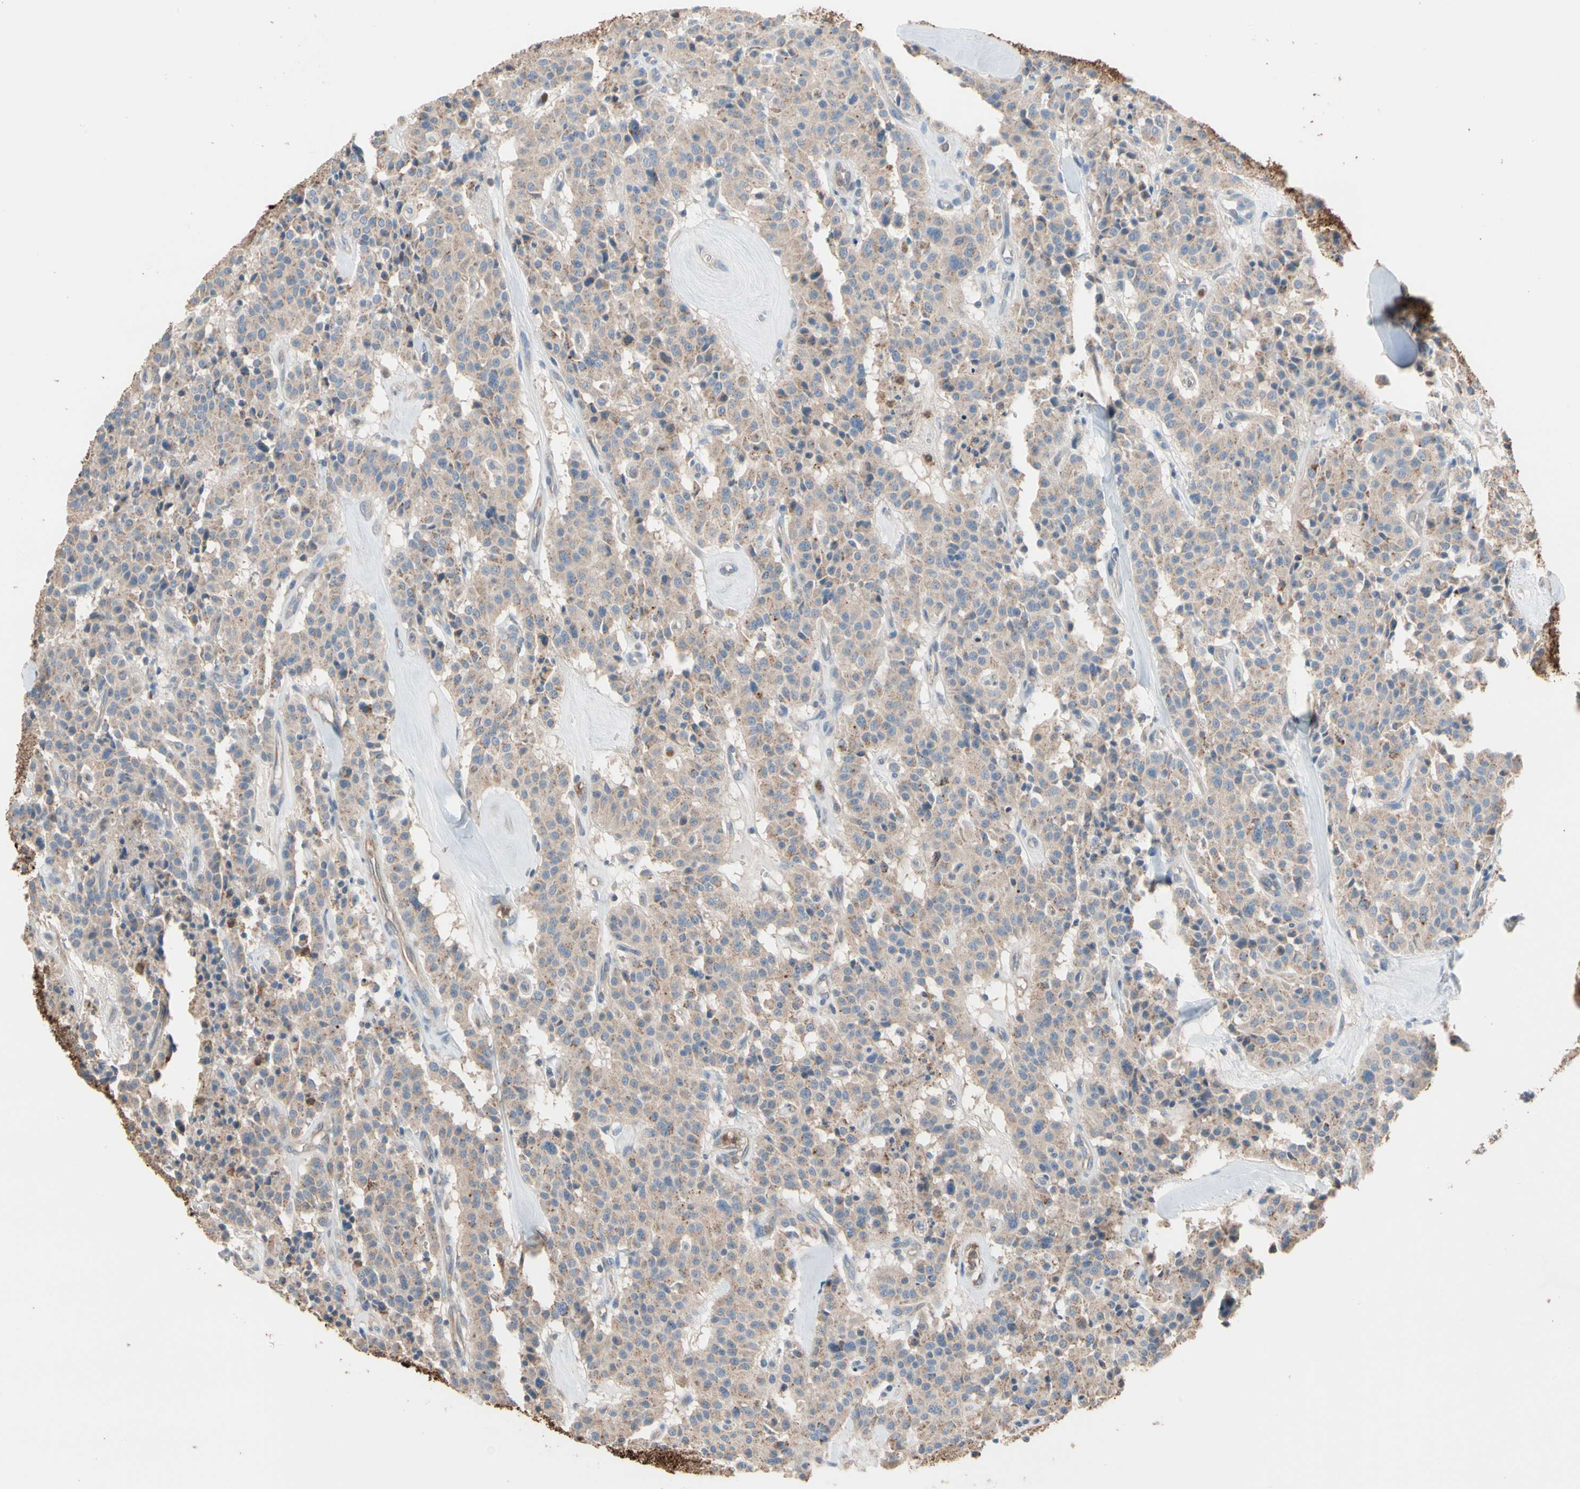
{"staining": {"intensity": "moderate", "quantity": "<25%", "location": "cytoplasmic/membranous"}, "tissue": "carcinoid", "cell_type": "Tumor cells", "image_type": "cancer", "snomed": [{"axis": "morphology", "description": "Carcinoid, malignant, NOS"}, {"axis": "topography", "description": "Lung"}], "caption": "Carcinoid stained with a protein marker demonstrates moderate staining in tumor cells.", "gene": "BBOX1", "patient": {"sex": "male", "age": 30}}